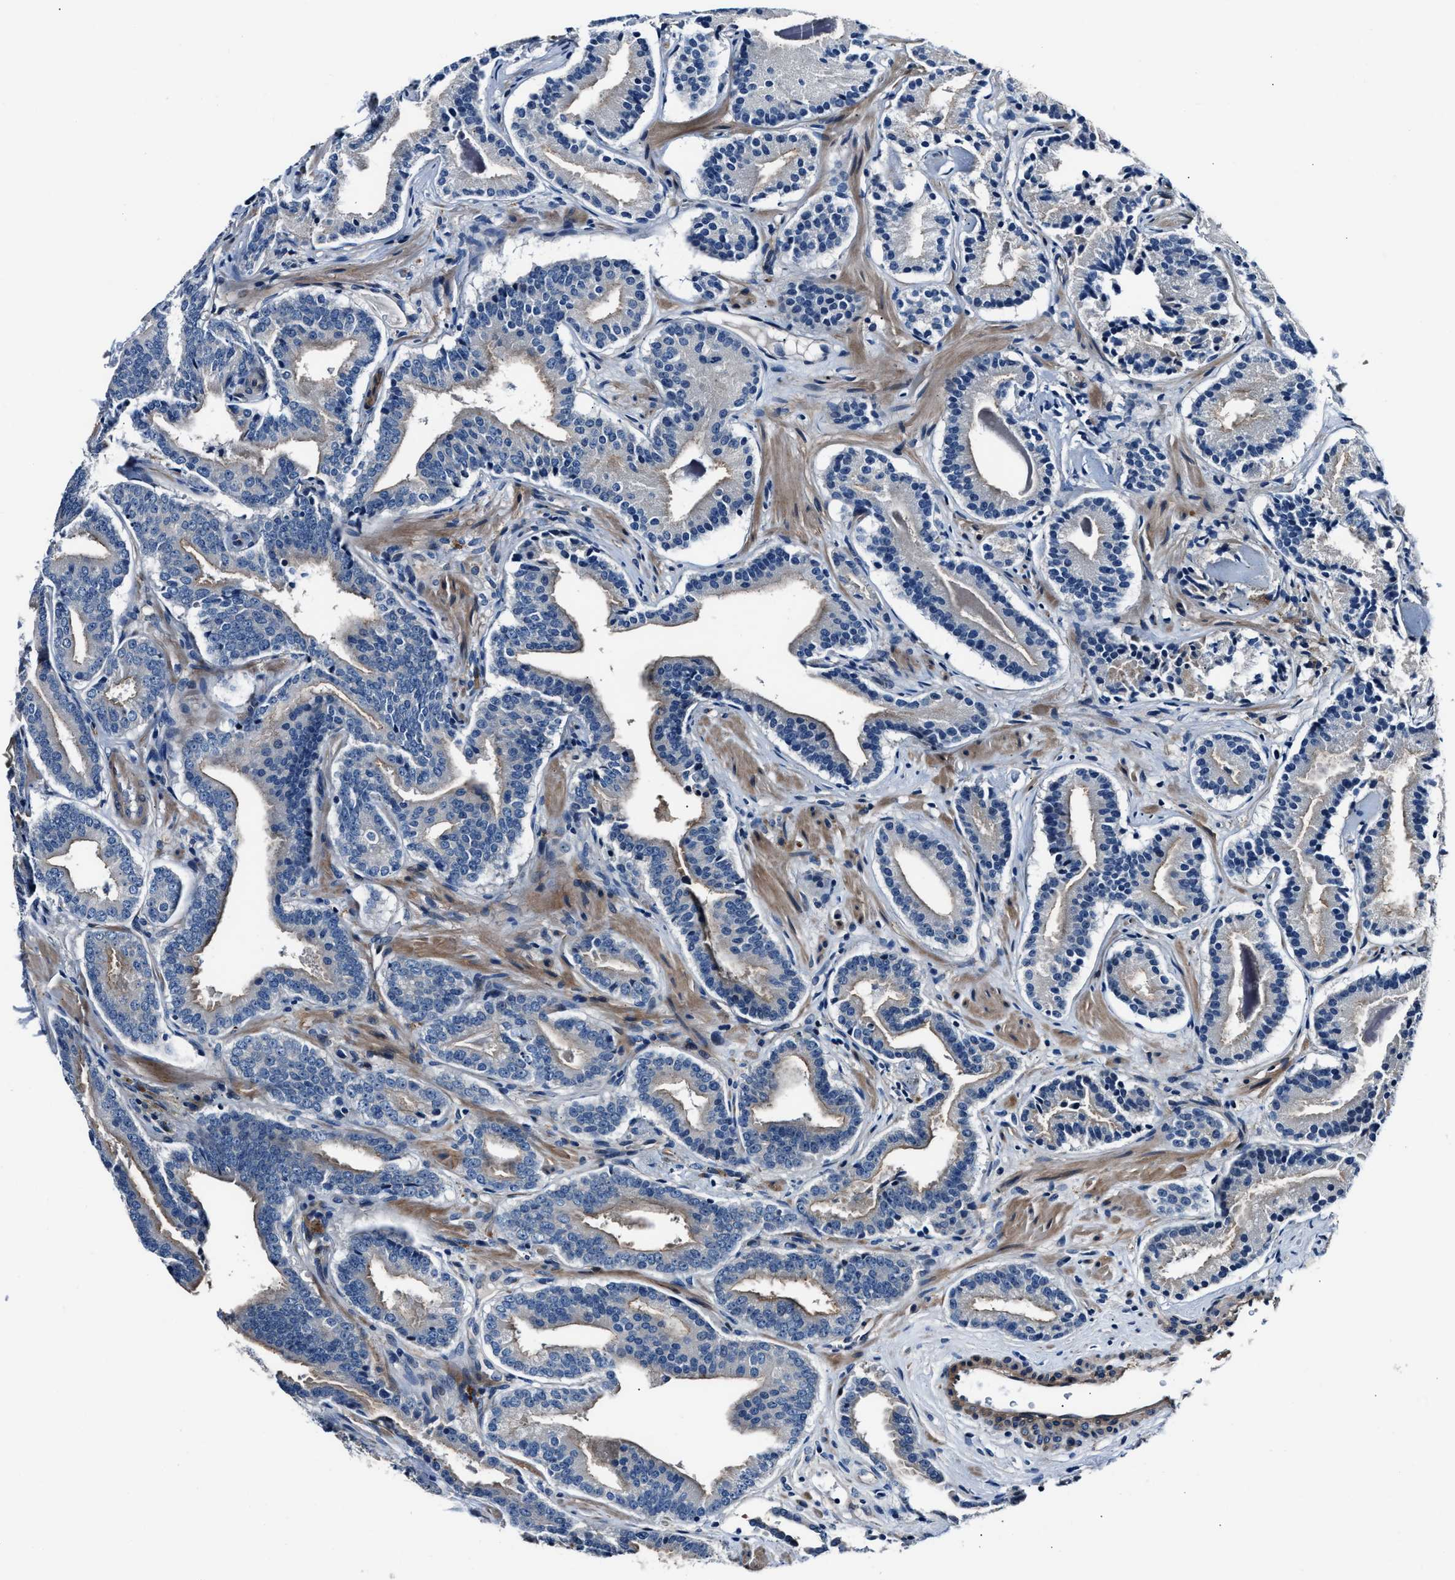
{"staining": {"intensity": "weak", "quantity": "<25%", "location": "cytoplasmic/membranous"}, "tissue": "prostate cancer", "cell_type": "Tumor cells", "image_type": "cancer", "snomed": [{"axis": "morphology", "description": "Adenocarcinoma, Low grade"}, {"axis": "topography", "description": "Prostate"}], "caption": "An immunohistochemistry (IHC) image of adenocarcinoma (low-grade) (prostate) is shown. There is no staining in tumor cells of adenocarcinoma (low-grade) (prostate).", "gene": "MPDZ", "patient": {"sex": "male", "age": 51}}